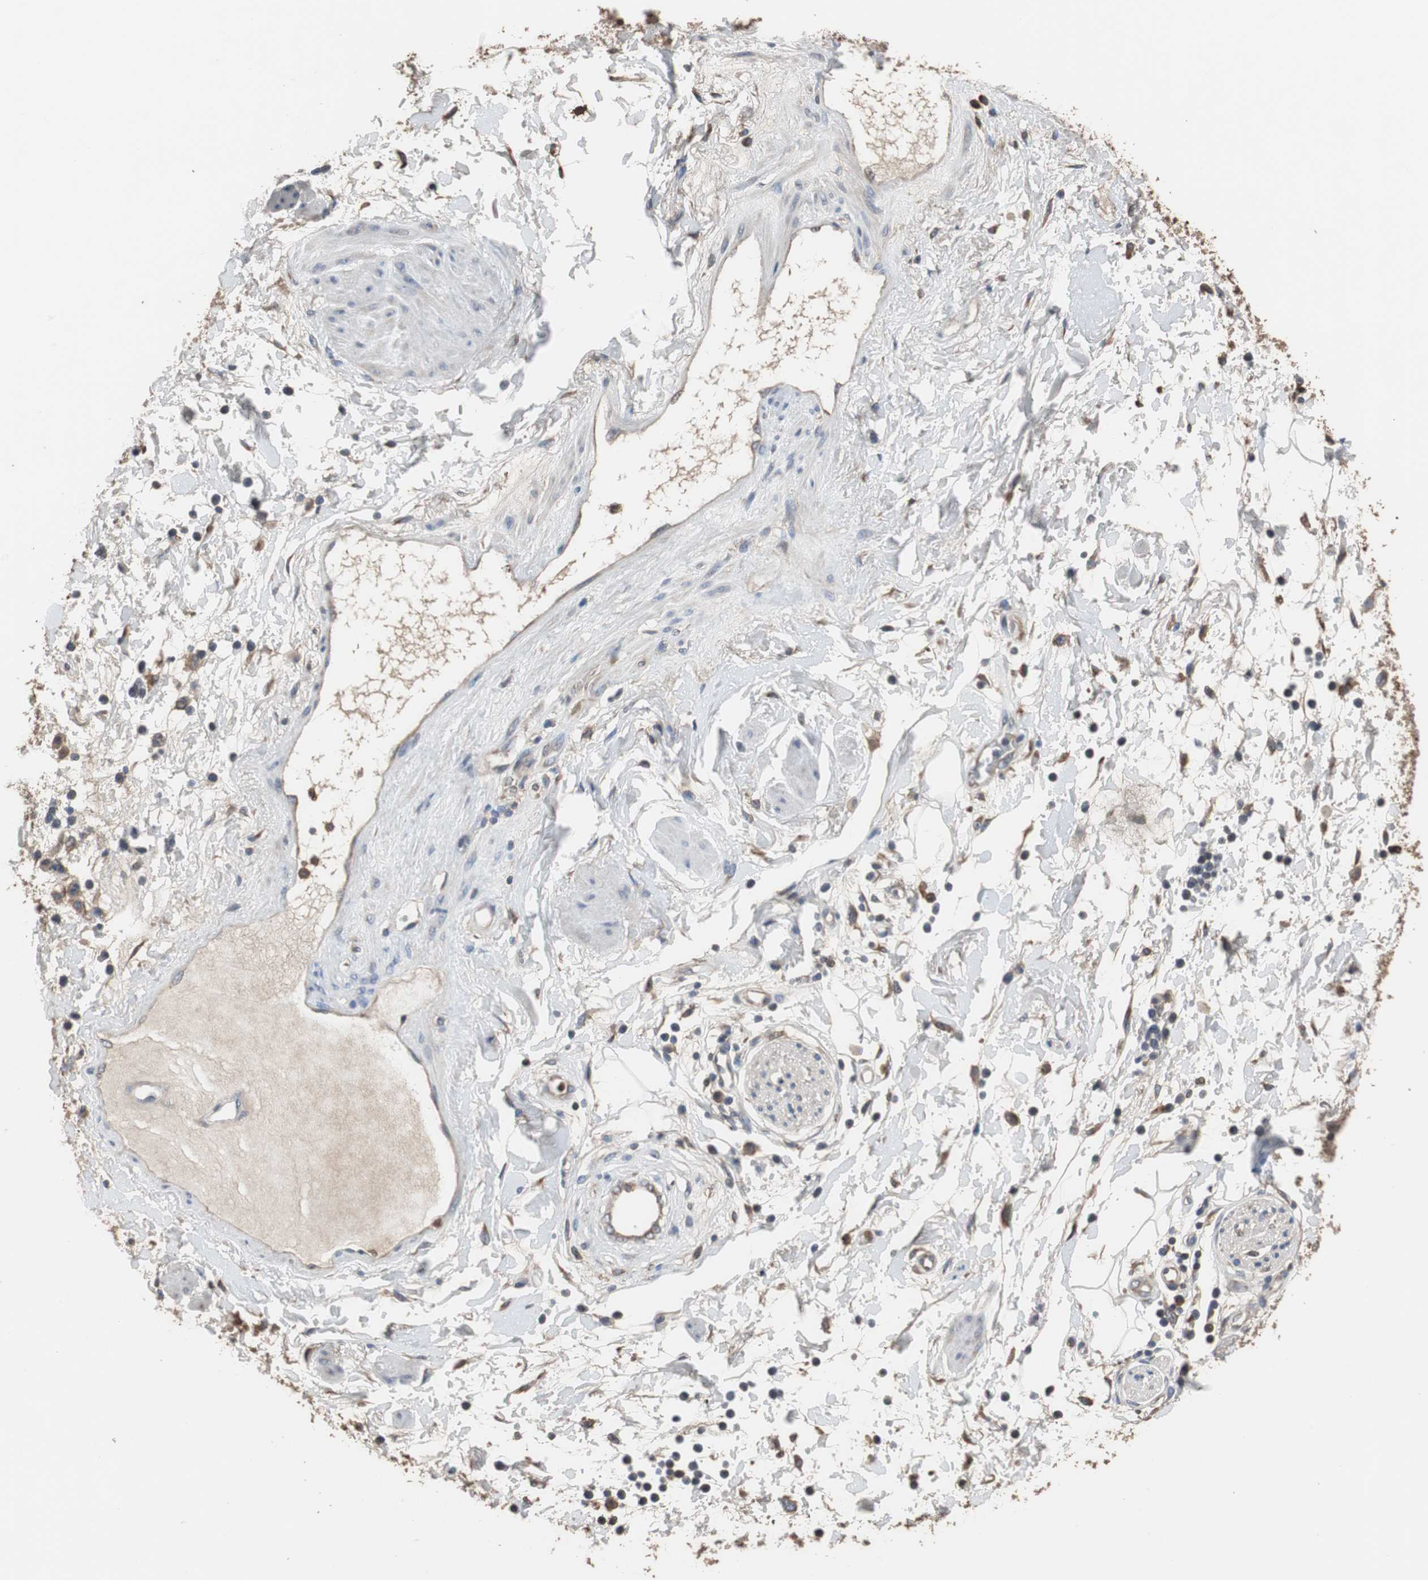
{"staining": {"intensity": "weak", "quantity": ">75%", "location": "cytoplasmic/membranous"}, "tissue": "adipose tissue", "cell_type": "Adipocytes", "image_type": "normal", "snomed": [{"axis": "morphology", "description": "Normal tissue, NOS"}, {"axis": "topography", "description": "Soft tissue"}, {"axis": "topography", "description": "Peripheral nerve tissue"}], "caption": "Weak cytoplasmic/membranous positivity is present in approximately >75% of adipocytes in benign adipose tissue. Using DAB (3,3'-diaminobenzidine) (brown) and hematoxylin (blue) stains, captured at high magnification using brightfield microscopy.", "gene": "SCIMP", "patient": {"sex": "female", "age": 71}}